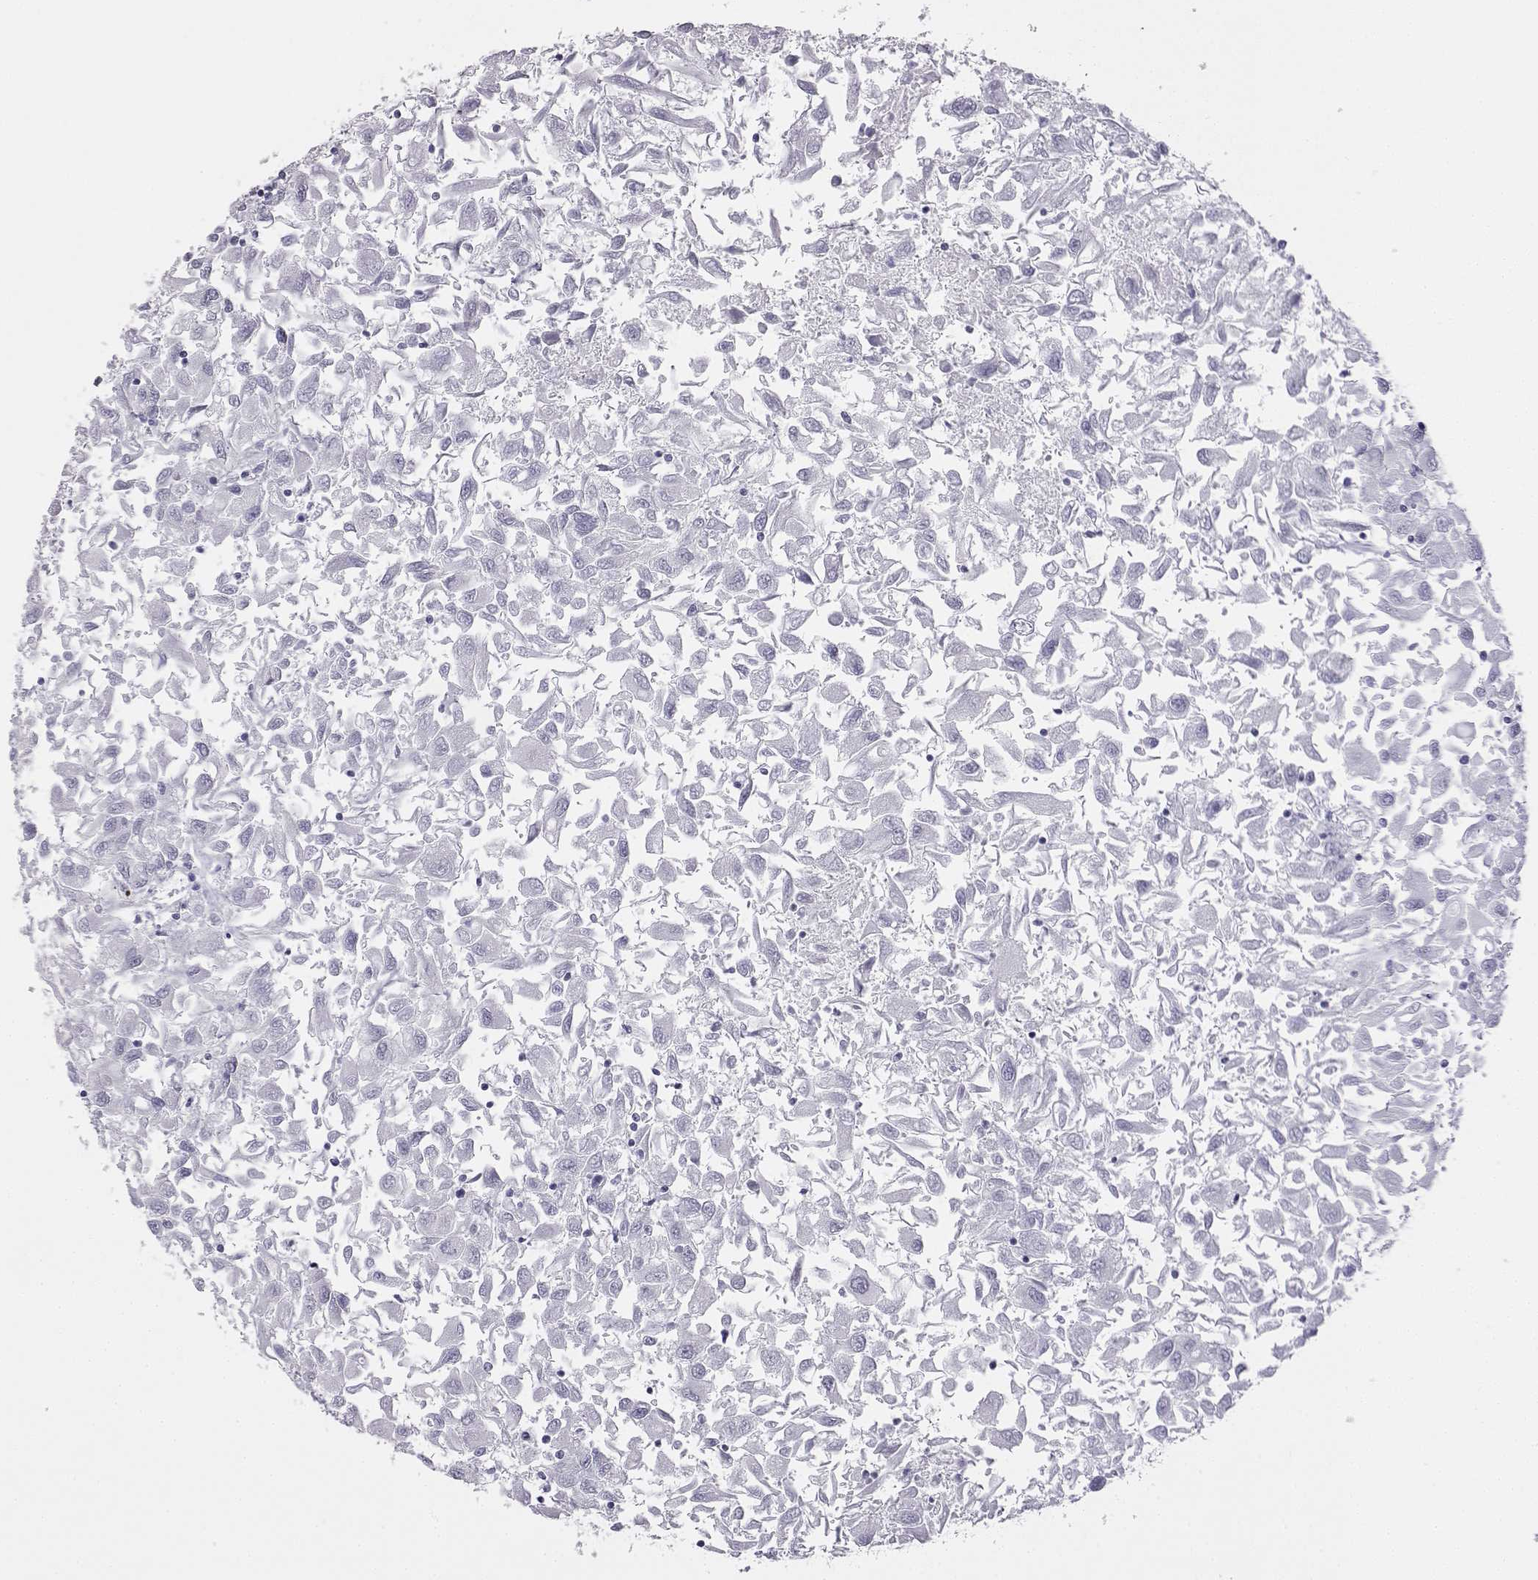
{"staining": {"intensity": "negative", "quantity": "none", "location": "none"}, "tissue": "renal cancer", "cell_type": "Tumor cells", "image_type": "cancer", "snomed": [{"axis": "morphology", "description": "Adenocarcinoma, NOS"}, {"axis": "topography", "description": "Kidney"}], "caption": "Tumor cells show no significant expression in renal cancer (adenocarcinoma).", "gene": "VGF", "patient": {"sex": "female", "age": 76}}